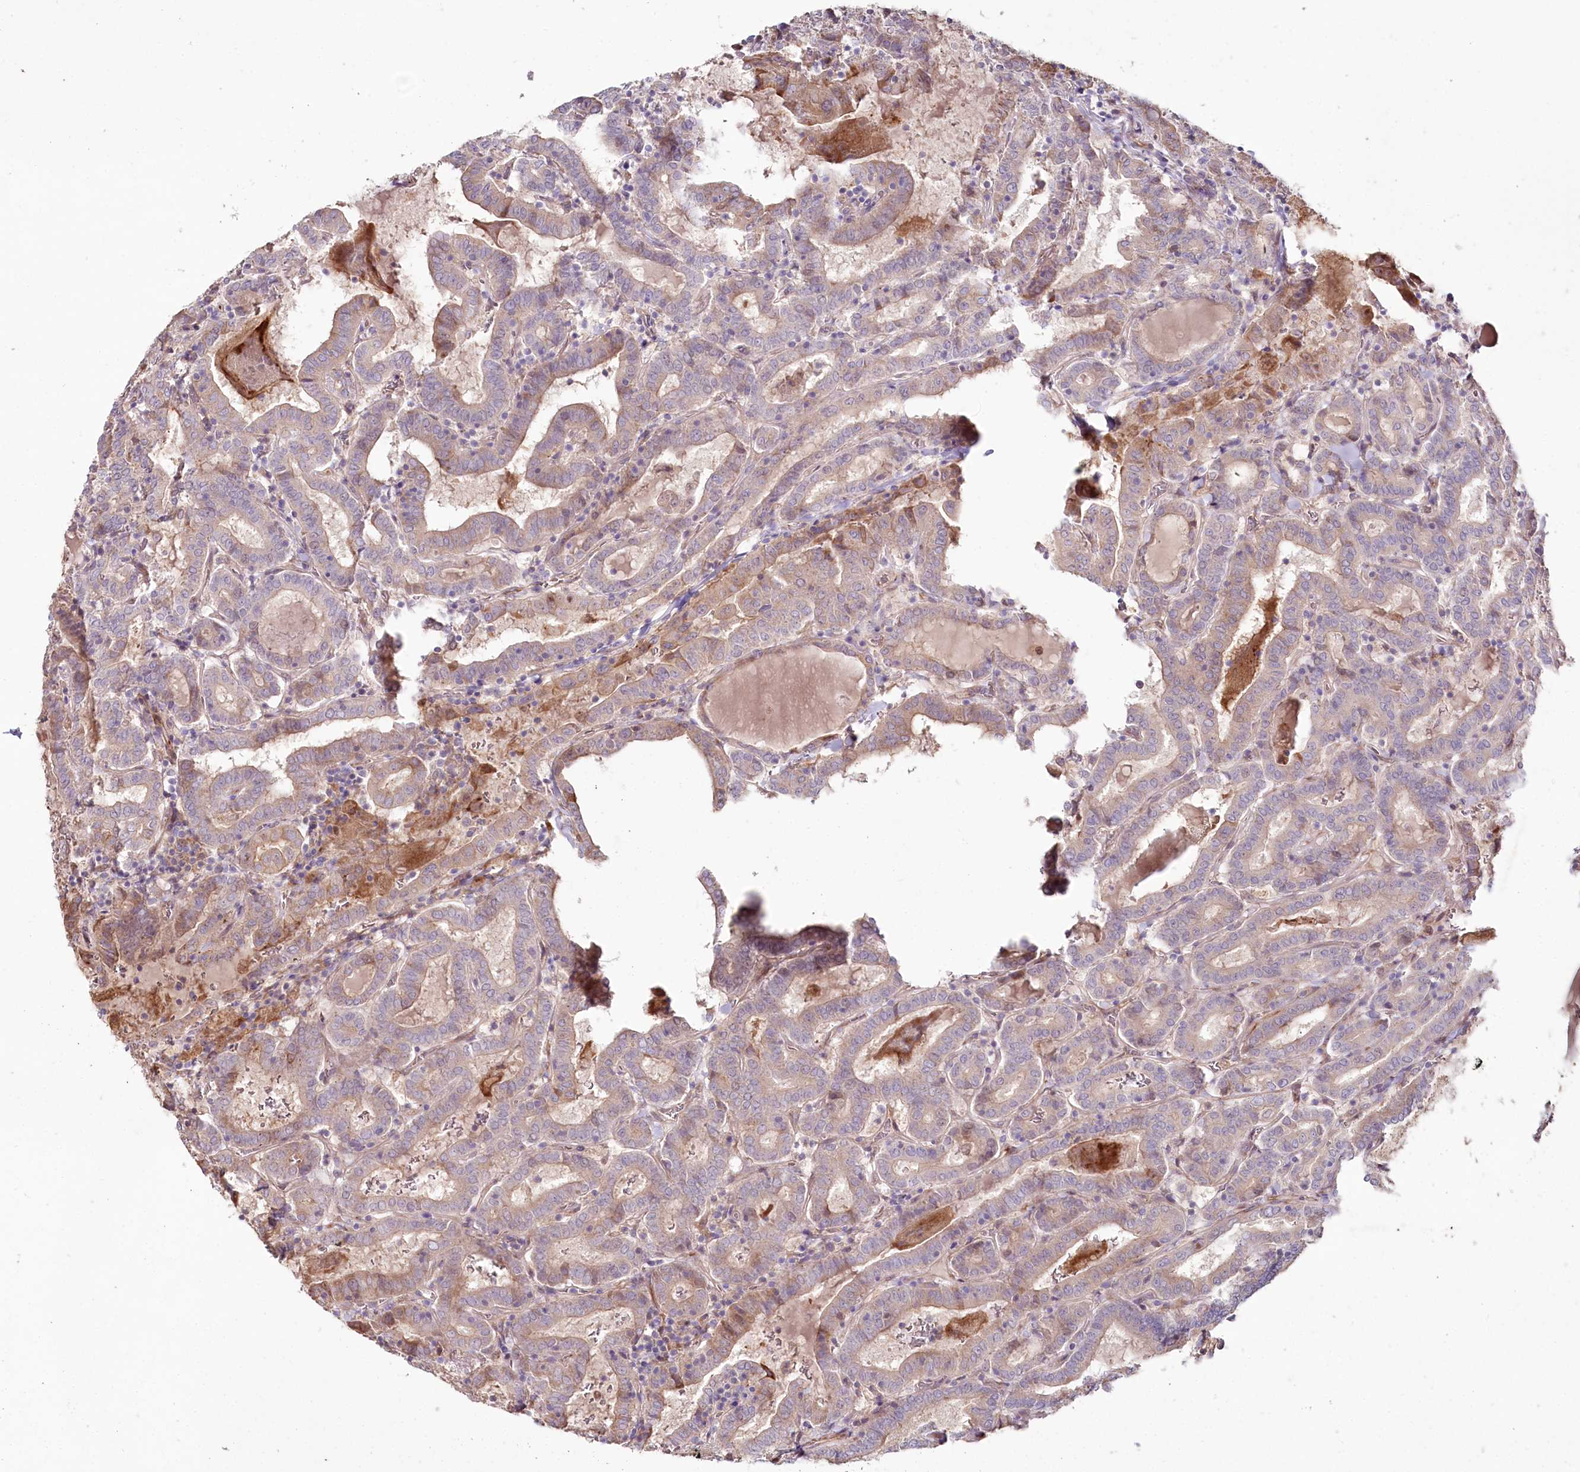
{"staining": {"intensity": "weak", "quantity": "<25%", "location": "cytoplasmic/membranous"}, "tissue": "thyroid cancer", "cell_type": "Tumor cells", "image_type": "cancer", "snomed": [{"axis": "morphology", "description": "Papillary adenocarcinoma, NOS"}, {"axis": "topography", "description": "Thyroid gland"}], "caption": "This is an immunohistochemistry histopathology image of human papillary adenocarcinoma (thyroid). There is no staining in tumor cells.", "gene": "SUMF1", "patient": {"sex": "female", "age": 72}}